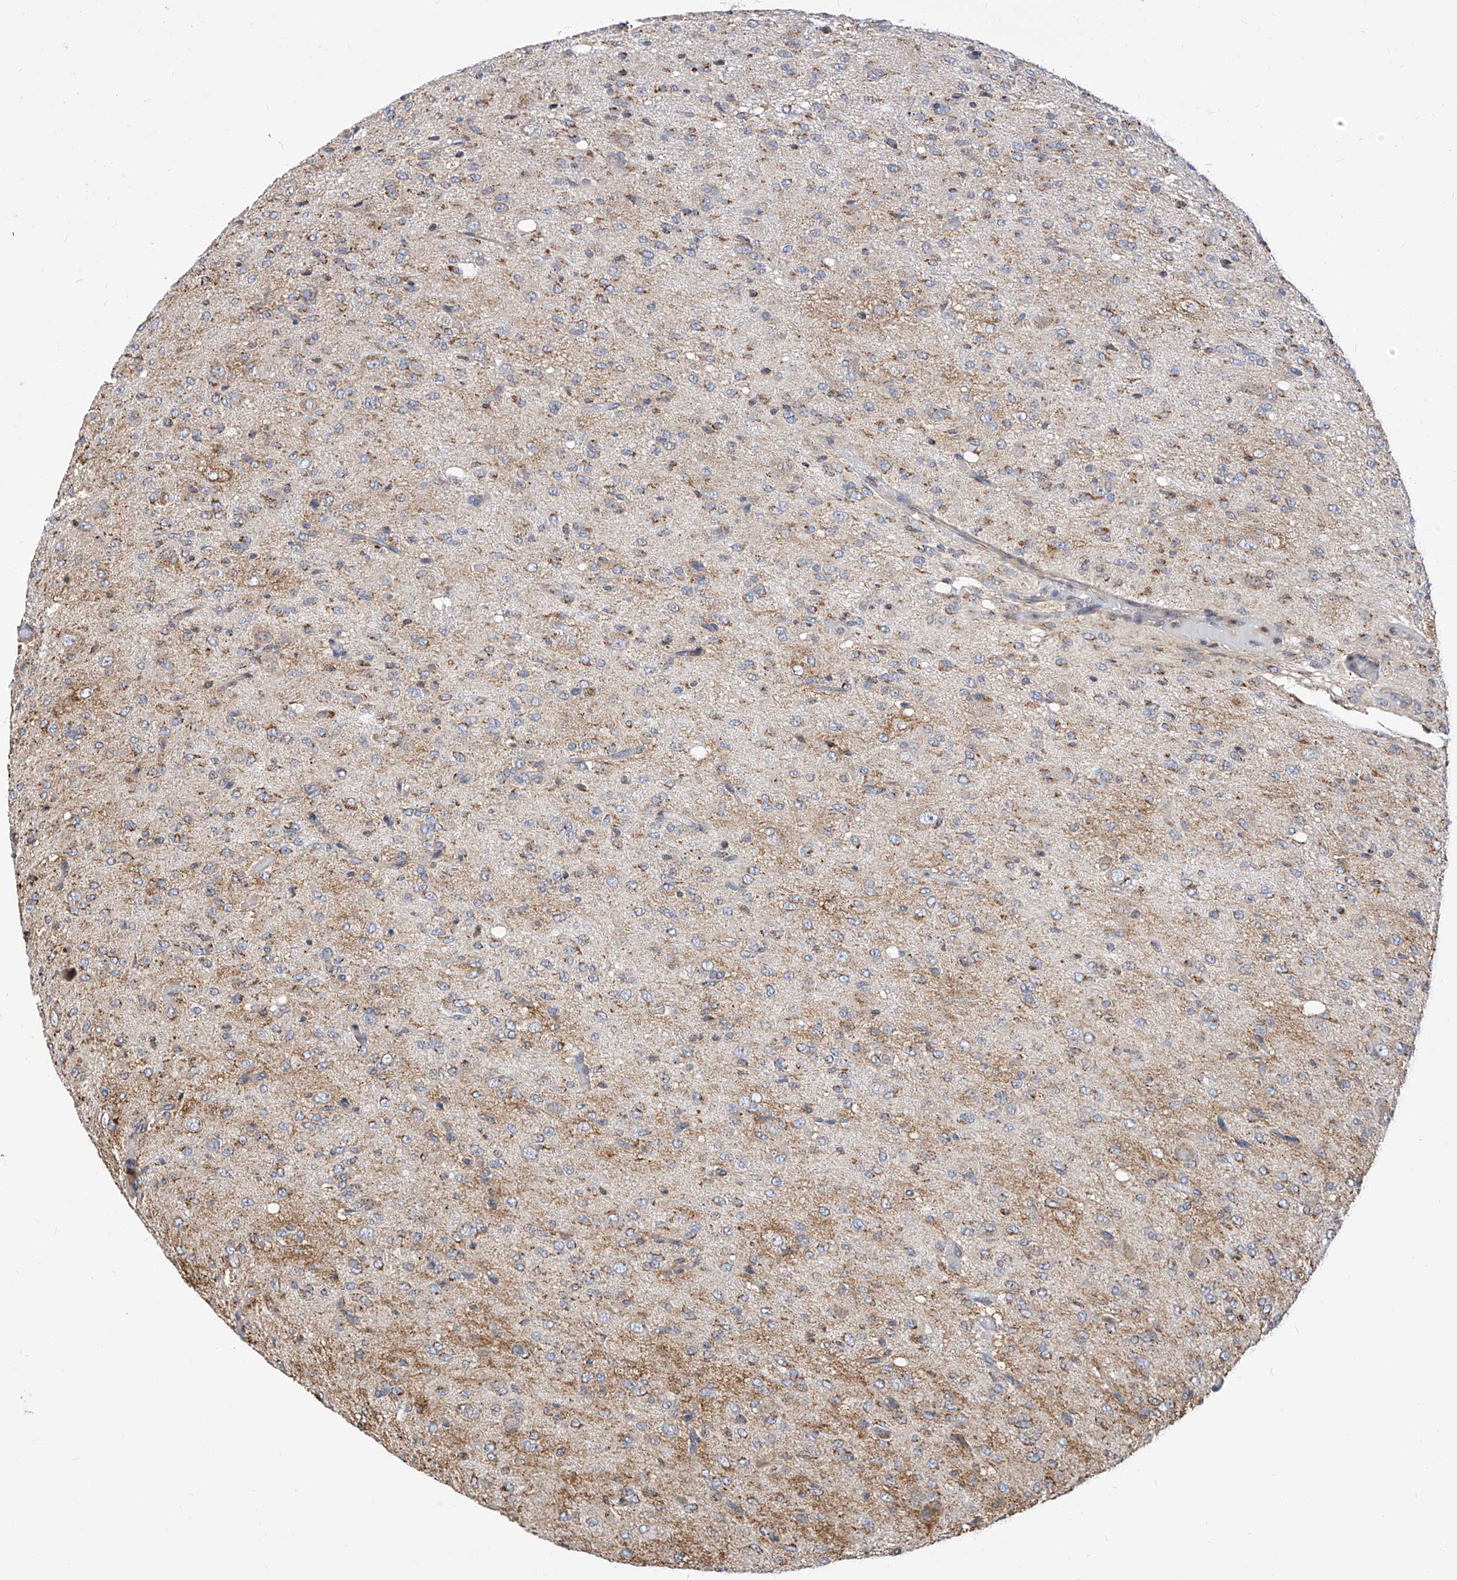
{"staining": {"intensity": "weak", "quantity": "25%-75%", "location": "cytoplasmic/membranous"}, "tissue": "glioma", "cell_type": "Tumor cells", "image_type": "cancer", "snomed": [{"axis": "morphology", "description": "Glioma, malignant, High grade"}, {"axis": "topography", "description": "Brain"}], "caption": "The histopathology image exhibits staining of malignant glioma (high-grade), revealing weak cytoplasmic/membranous protein staining (brown color) within tumor cells.", "gene": "TTLL8", "patient": {"sex": "female", "age": 59}}